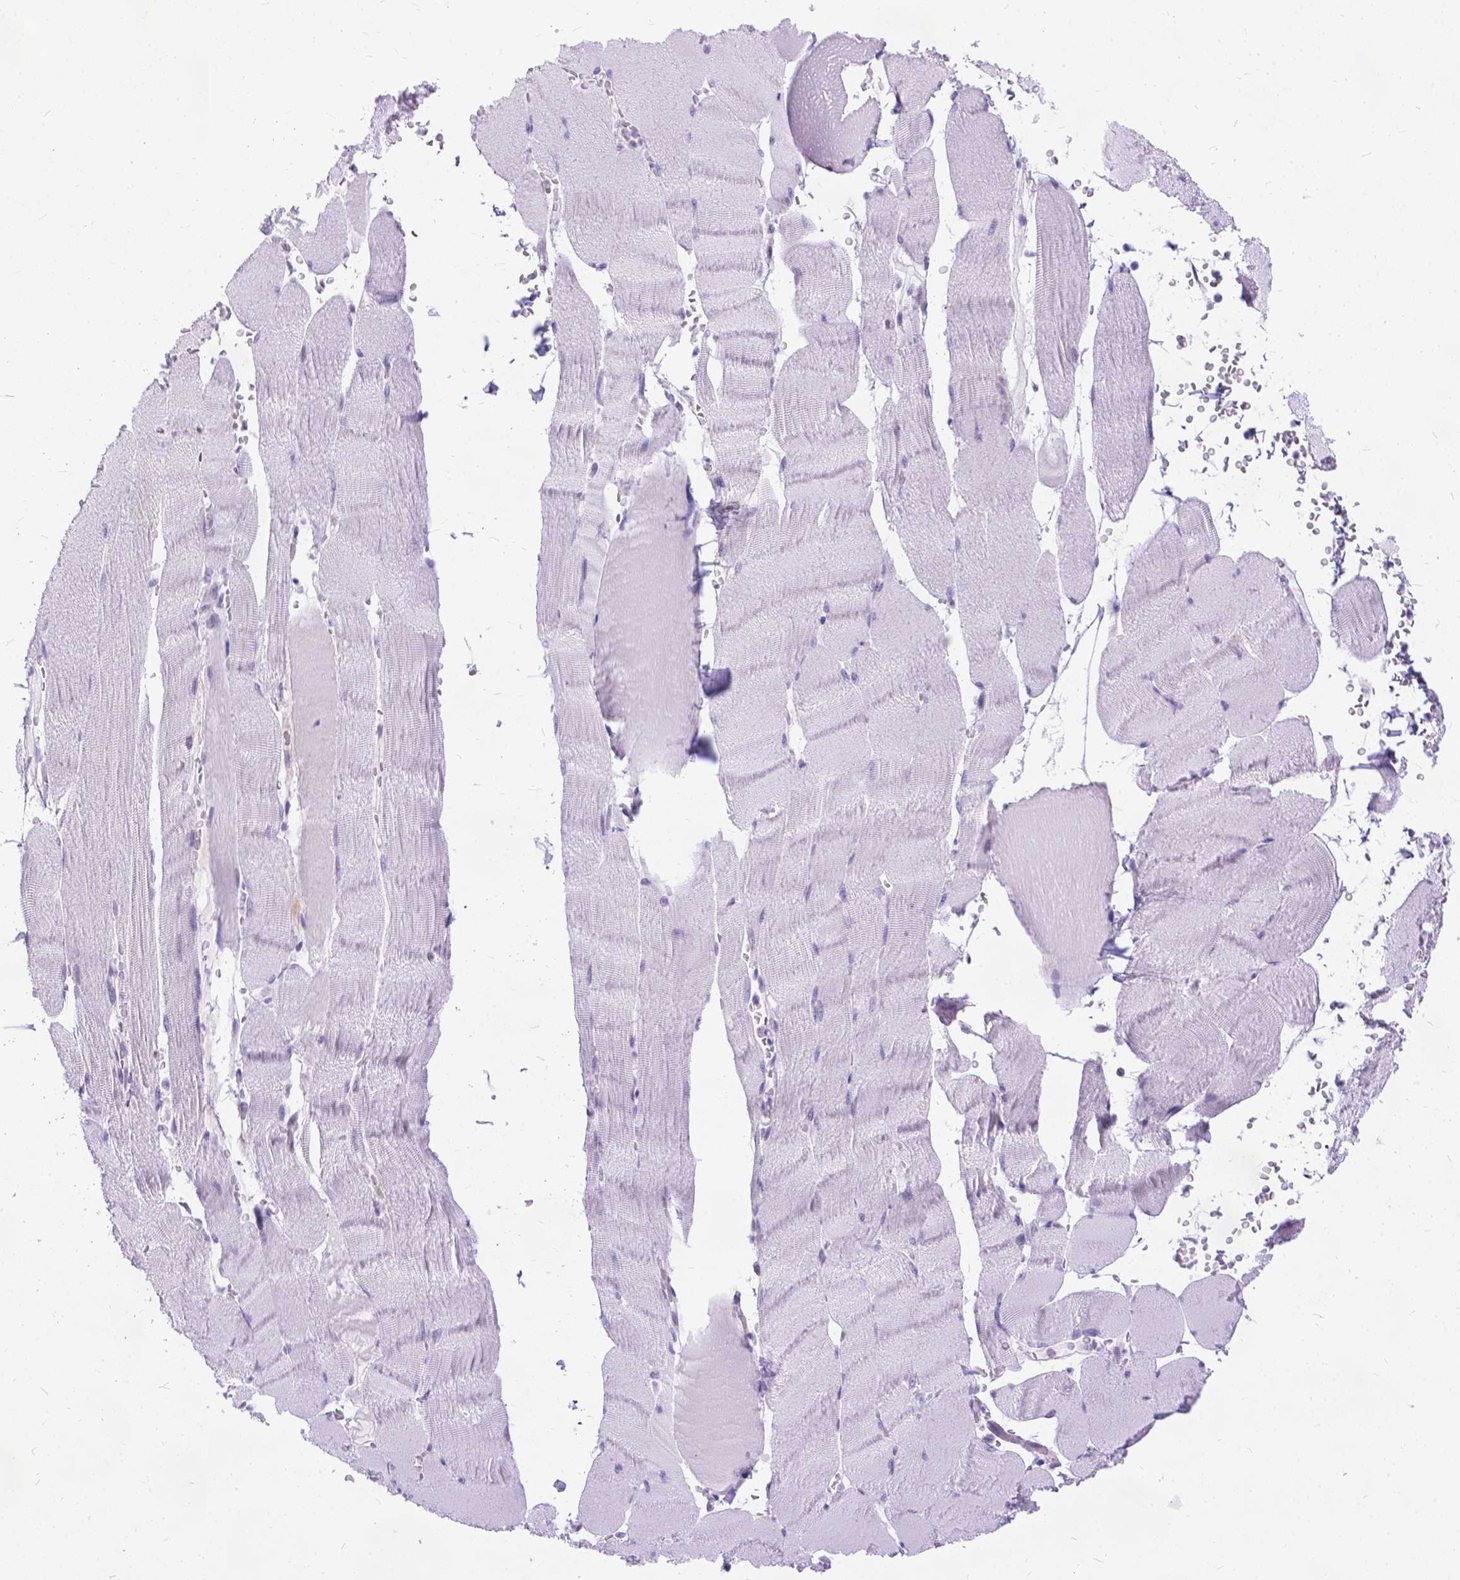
{"staining": {"intensity": "weak", "quantity": "<25%", "location": "nuclear"}, "tissue": "skeletal muscle", "cell_type": "Myocytes", "image_type": "normal", "snomed": [{"axis": "morphology", "description": "Normal tissue, NOS"}, {"axis": "topography", "description": "Skeletal muscle"}], "caption": "Immunohistochemistry (IHC) of normal human skeletal muscle demonstrates no staining in myocytes.", "gene": "FAM124B", "patient": {"sex": "male", "age": 56}}